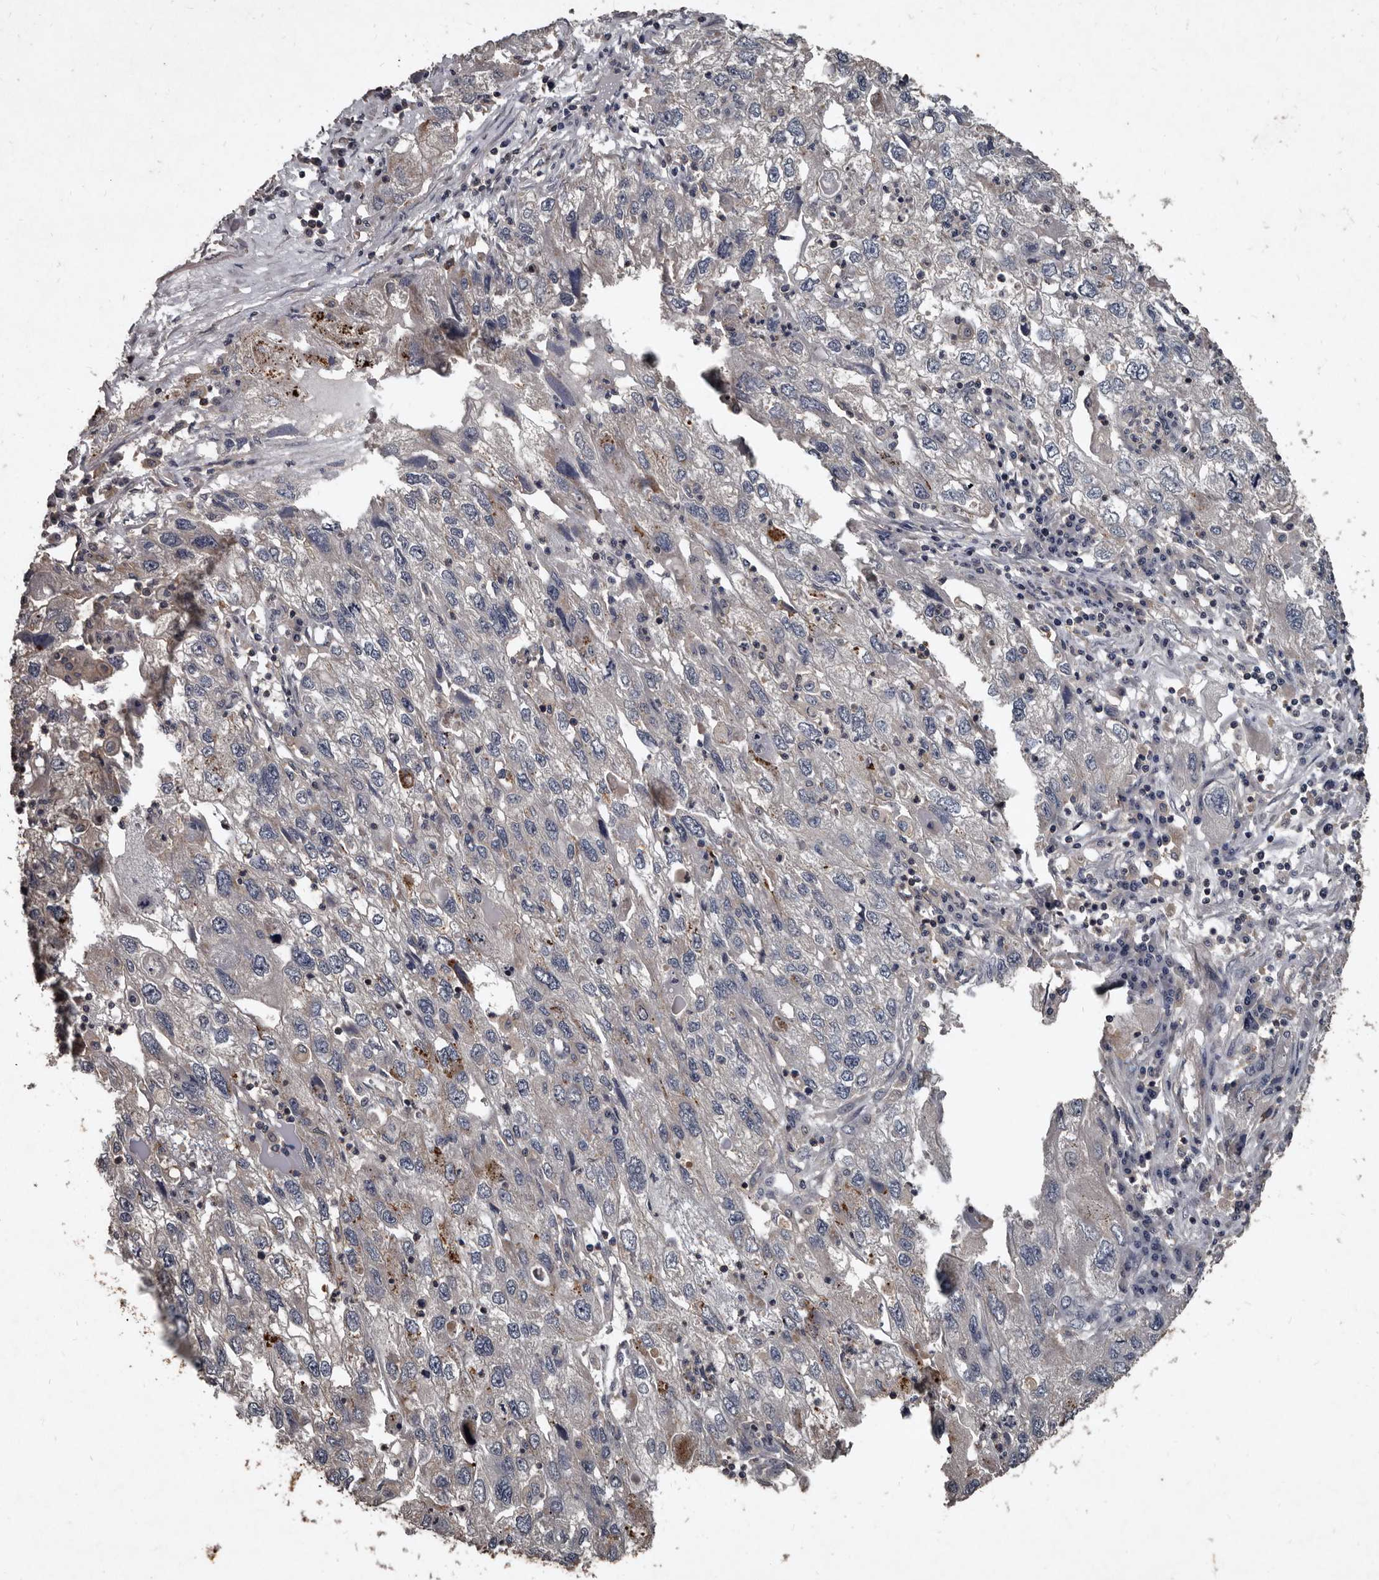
{"staining": {"intensity": "negative", "quantity": "none", "location": "none"}, "tissue": "endometrial cancer", "cell_type": "Tumor cells", "image_type": "cancer", "snomed": [{"axis": "morphology", "description": "Adenocarcinoma, NOS"}, {"axis": "topography", "description": "Endometrium"}], "caption": "Tumor cells are negative for protein expression in human adenocarcinoma (endometrial).", "gene": "GREB1", "patient": {"sex": "female", "age": 49}}